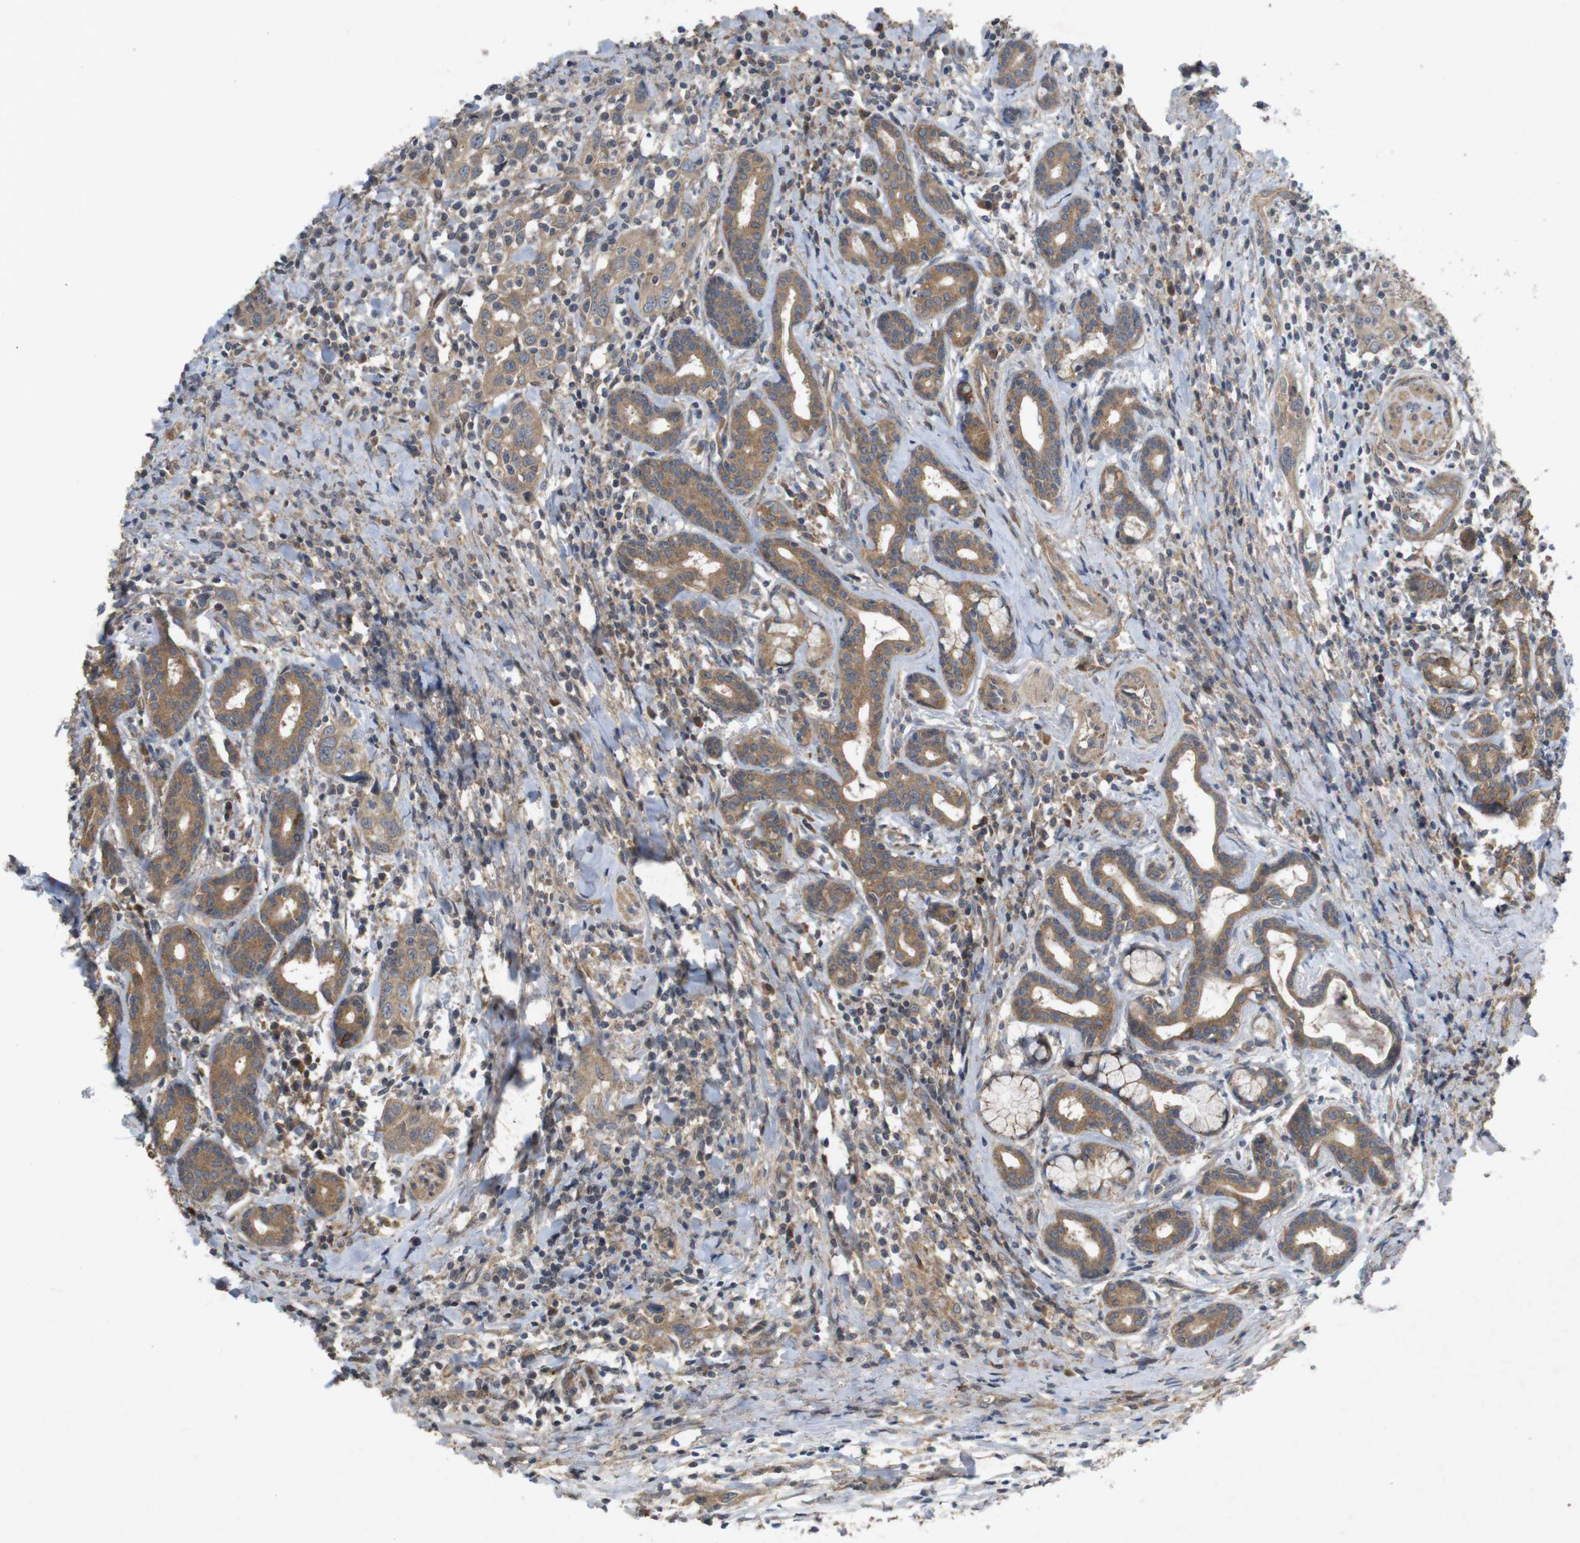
{"staining": {"intensity": "moderate", "quantity": ">75%", "location": "cytoplasmic/membranous"}, "tissue": "head and neck cancer", "cell_type": "Tumor cells", "image_type": "cancer", "snomed": [{"axis": "morphology", "description": "Squamous cell carcinoma, NOS"}, {"axis": "topography", "description": "Oral tissue"}, {"axis": "topography", "description": "Head-Neck"}], "caption": "Human head and neck cancer stained for a protein (brown) displays moderate cytoplasmic/membranous positive expression in approximately >75% of tumor cells.", "gene": "KCNS3", "patient": {"sex": "female", "age": 50}}